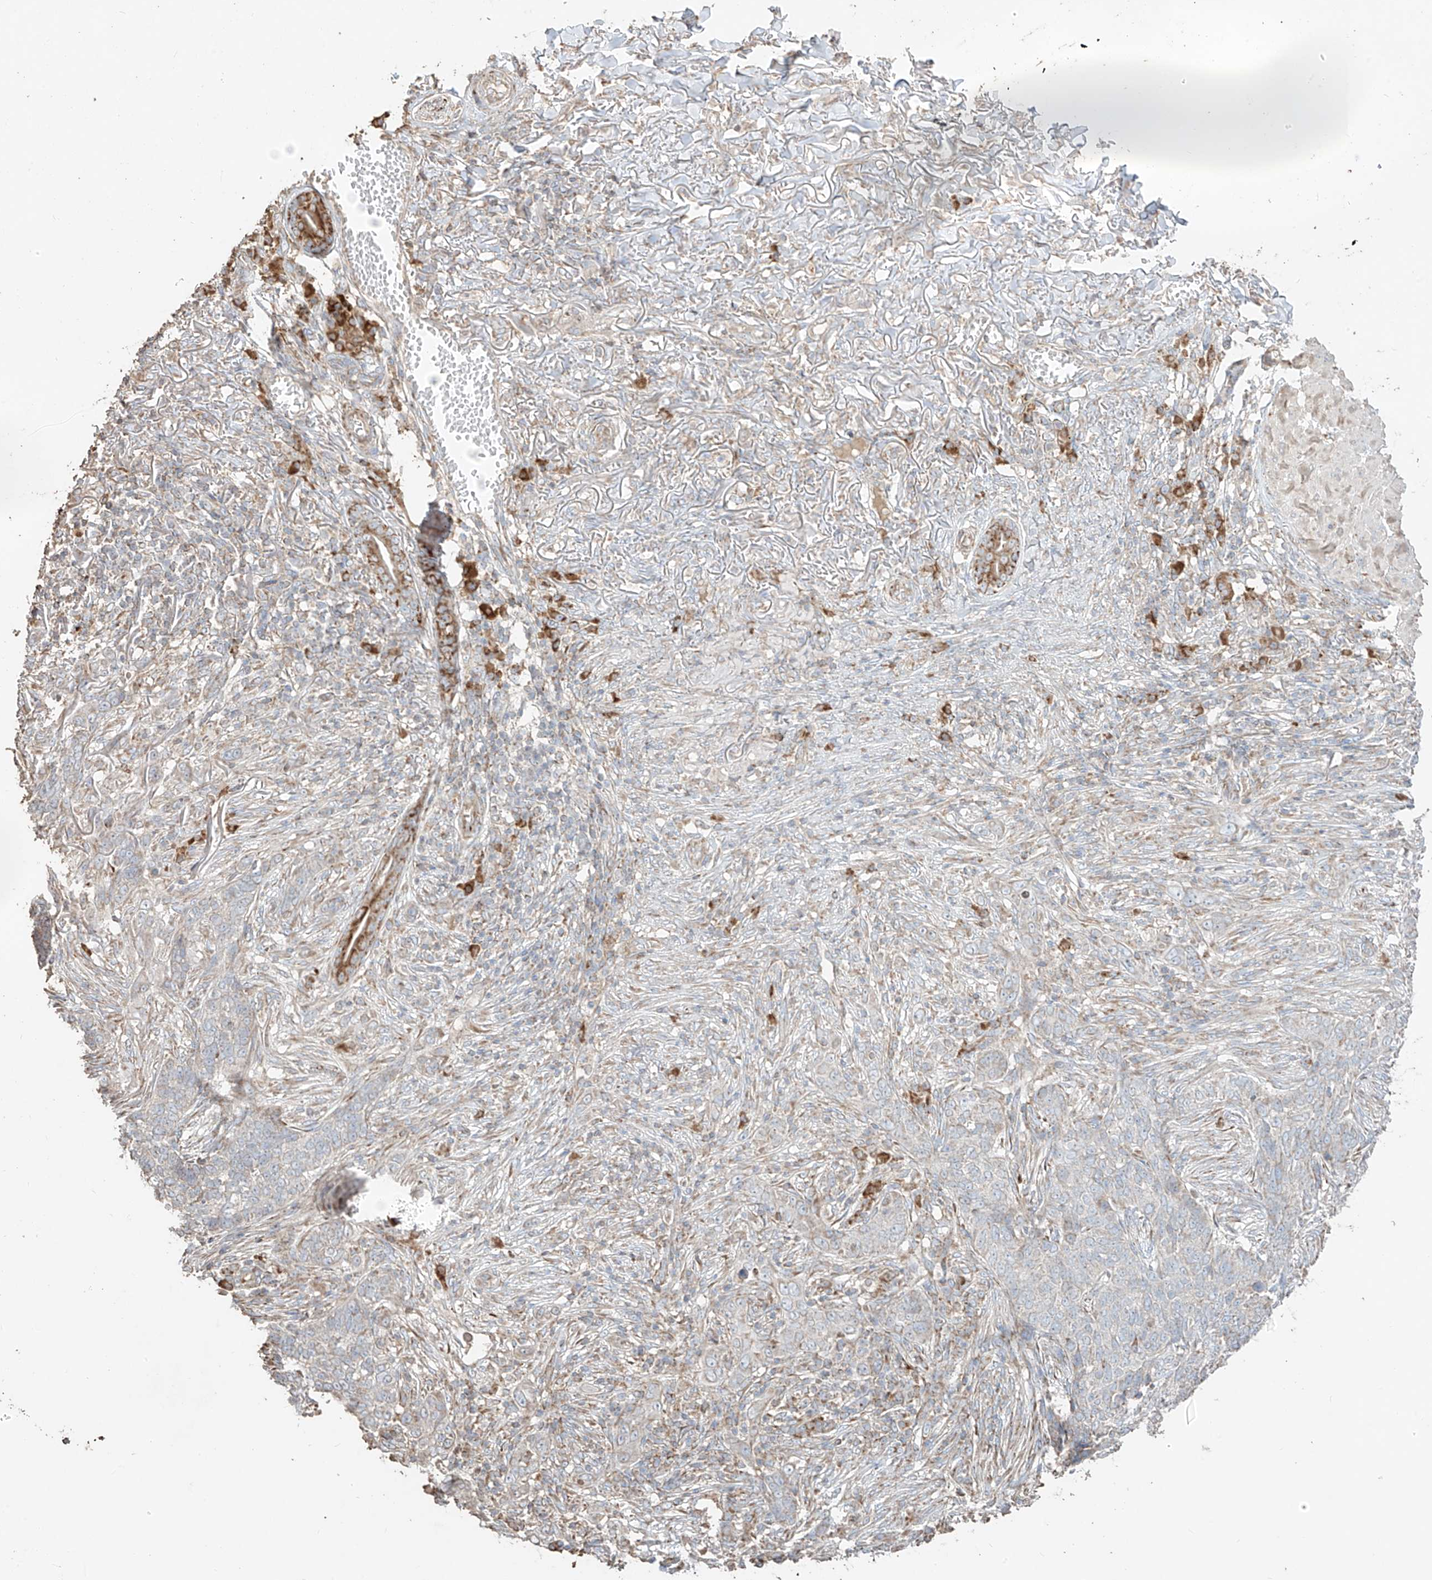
{"staining": {"intensity": "negative", "quantity": "none", "location": "none"}, "tissue": "skin cancer", "cell_type": "Tumor cells", "image_type": "cancer", "snomed": [{"axis": "morphology", "description": "Basal cell carcinoma"}, {"axis": "topography", "description": "Skin"}], "caption": "Micrograph shows no protein positivity in tumor cells of skin basal cell carcinoma tissue.", "gene": "COLGALT2", "patient": {"sex": "male", "age": 85}}